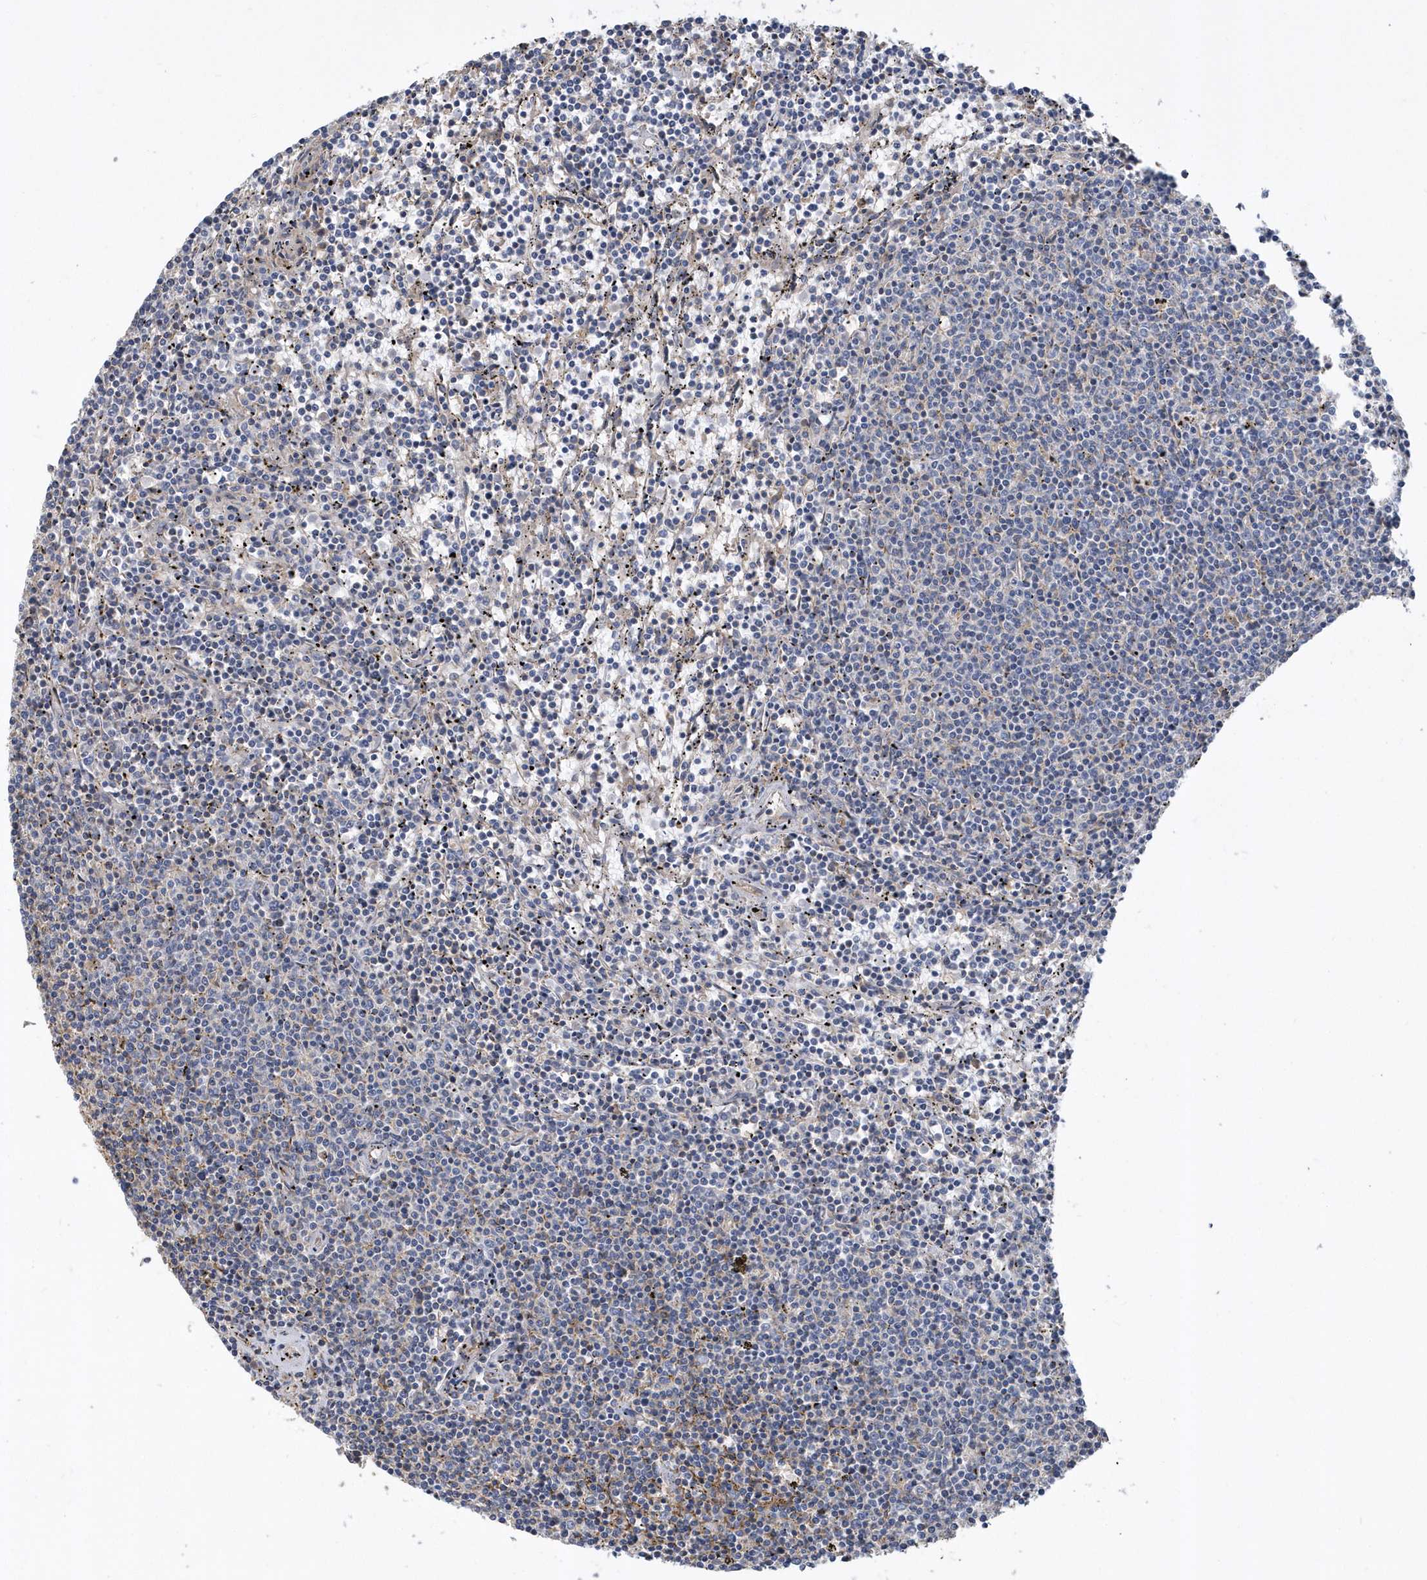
{"staining": {"intensity": "negative", "quantity": "none", "location": "none"}, "tissue": "lymphoma", "cell_type": "Tumor cells", "image_type": "cancer", "snomed": [{"axis": "morphology", "description": "Malignant lymphoma, non-Hodgkin's type, Low grade"}, {"axis": "topography", "description": "Spleen"}], "caption": "Tumor cells are negative for protein expression in human malignant lymphoma, non-Hodgkin's type (low-grade).", "gene": "TRAIP", "patient": {"sex": "female", "age": 50}}